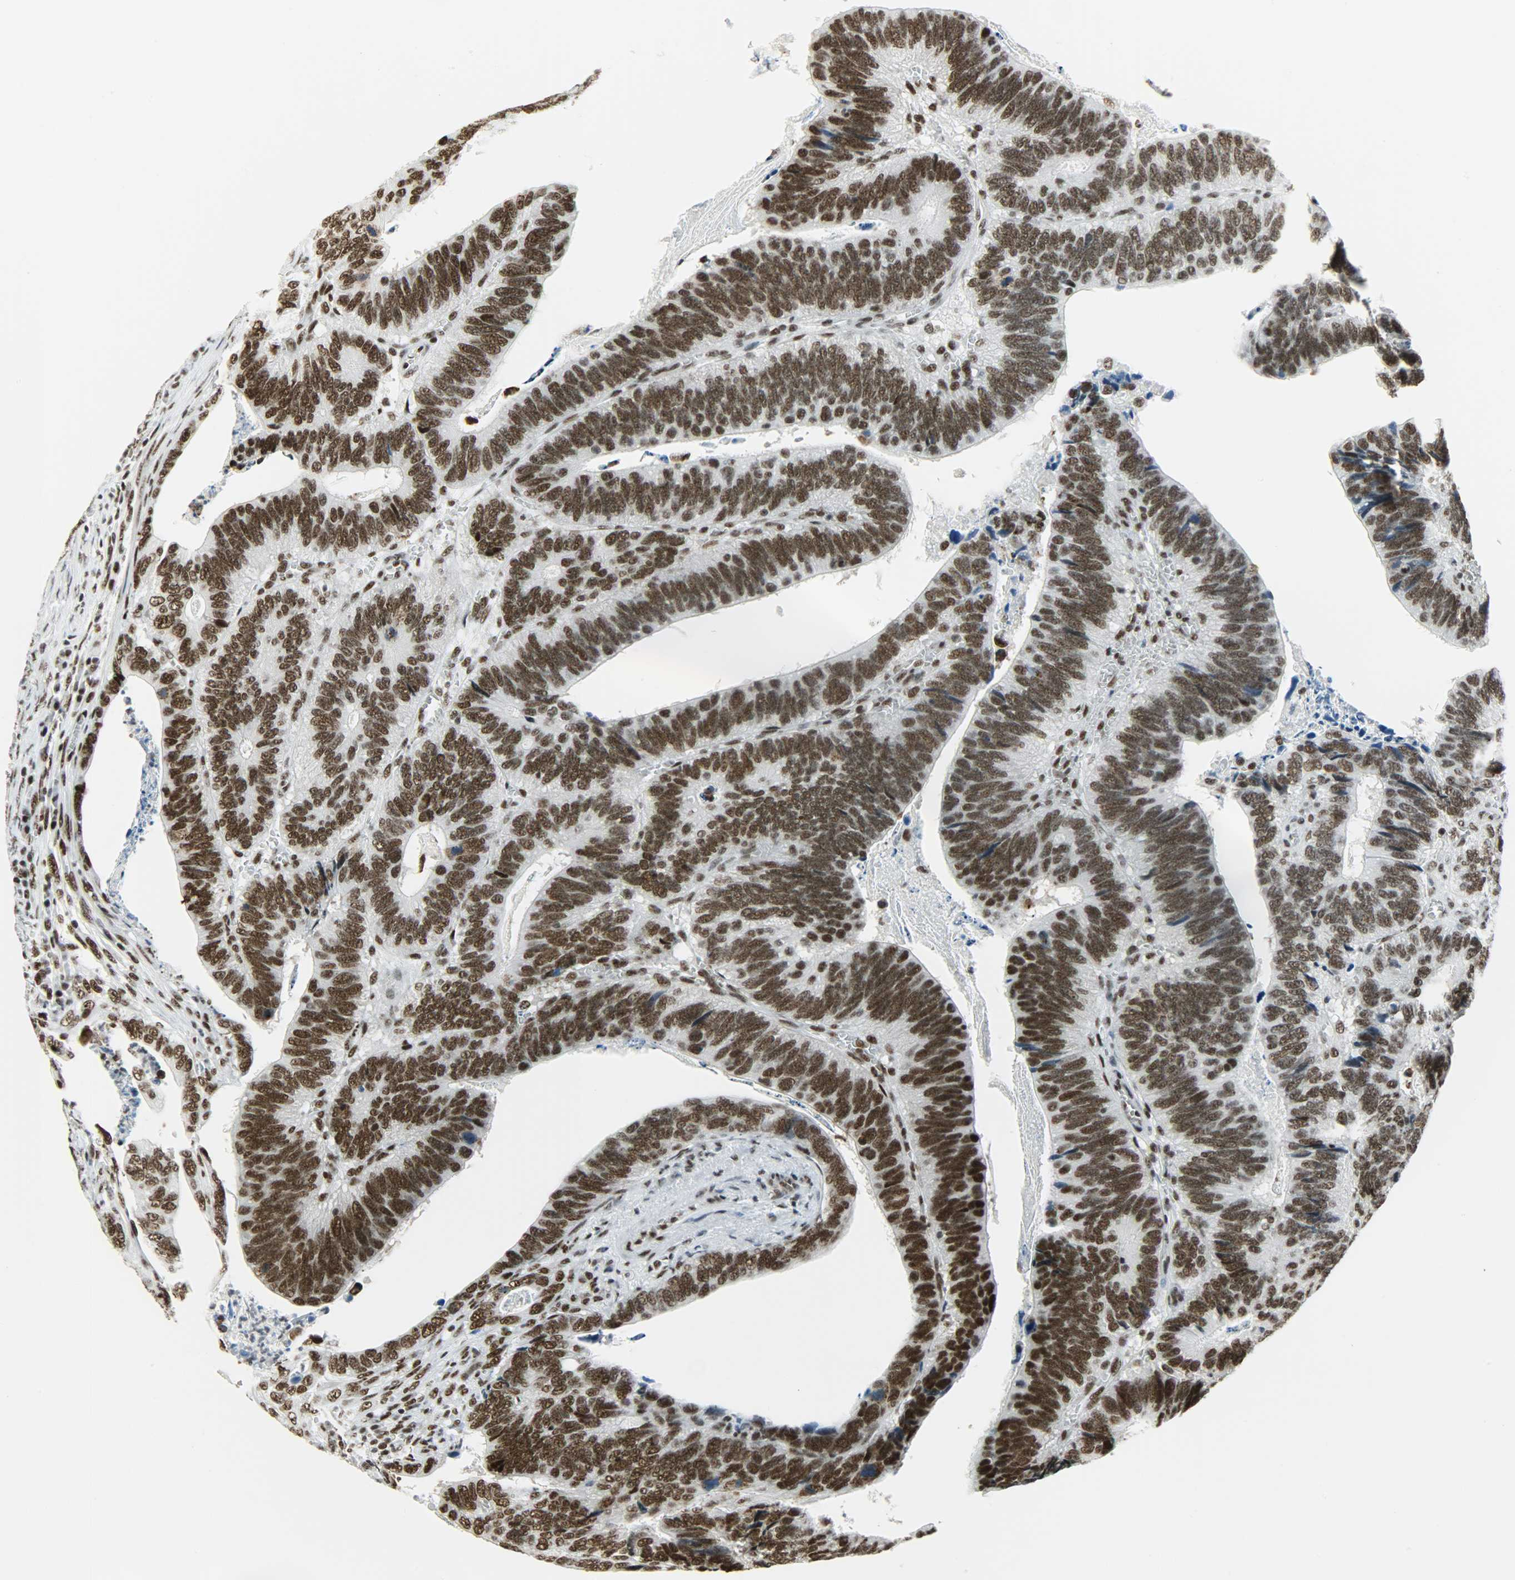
{"staining": {"intensity": "strong", "quantity": ">75%", "location": "nuclear"}, "tissue": "colorectal cancer", "cell_type": "Tumor cells", "image_type": "cancer", "snomed": [{"axis": "morphology", "description": "Adenocarcinoma, NOS"}, {"axis": "topography", "description": "Colon"}], "caption": "Immunohistochemical staining of colorectal cancer displays strong nuclear protein staining in approximately >75% of tumor cells.", "gene": "SNRPA", "patient": {"sex": "male", "age": 72}}